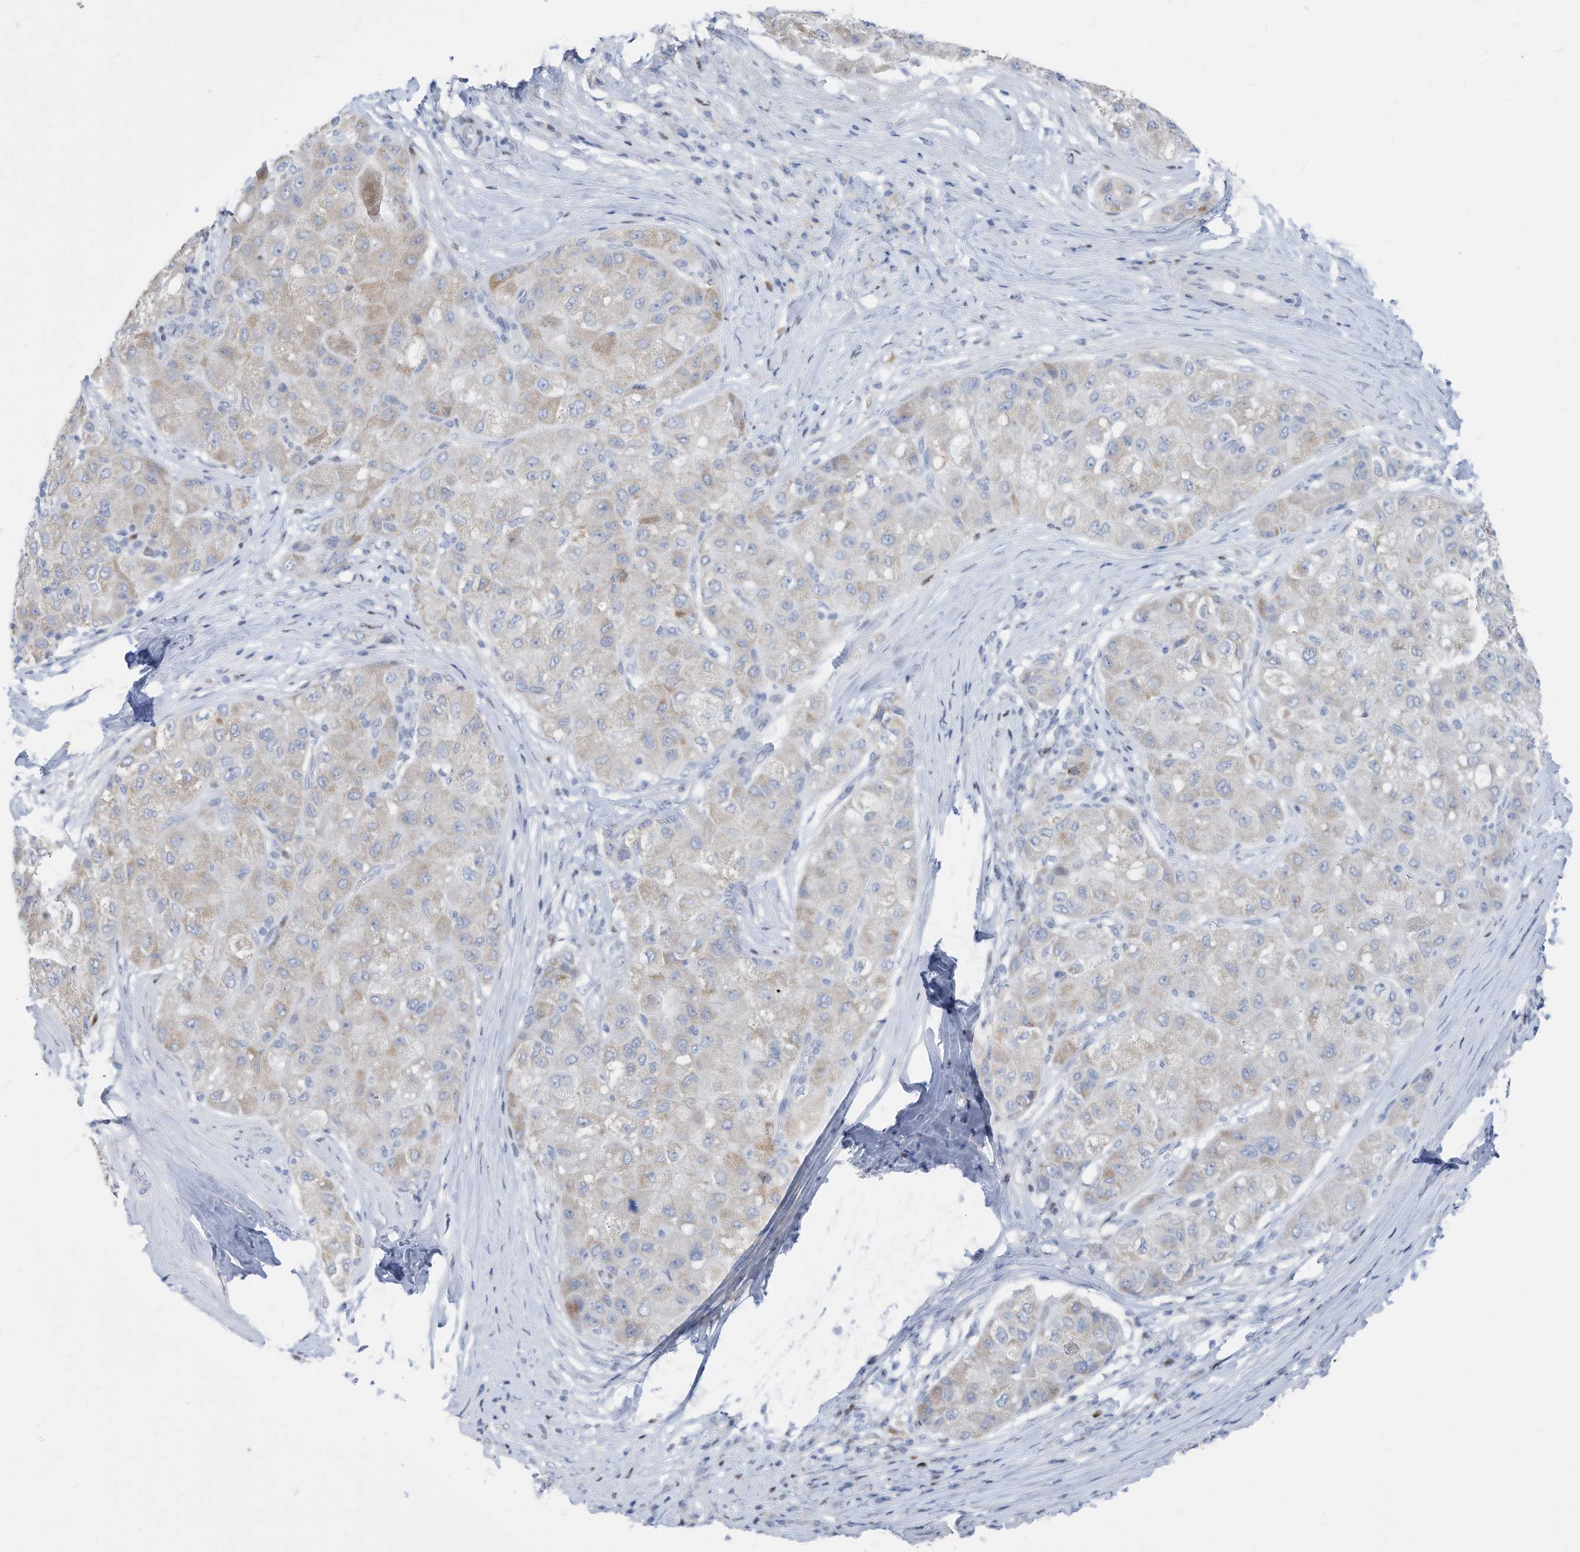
{"staining": {"intensity": "weak", "quantity": ">75%", "location": "cytoplasmic/membranous"}, "tissue": "liver cancer", "cell_type": "Tumor cells", "image_type": "cancer", "snomed": [{"axis": "morphology", "description": "Carcinoma, Hepatocellular, NOS"}, {"axis": "topography", "description": "Liver"}], "caption": "An image of liver hepatocellular carcinoma stained for a protein demonstrates weak cytoplasmic/membranous brown staining in tumor cells. (DAB (3,3'-diaminobenzidine) IHC with brightfield microscopy, high magnification).", "gene": "FRS3", "patient": {"sex": "male", "age": 80}}